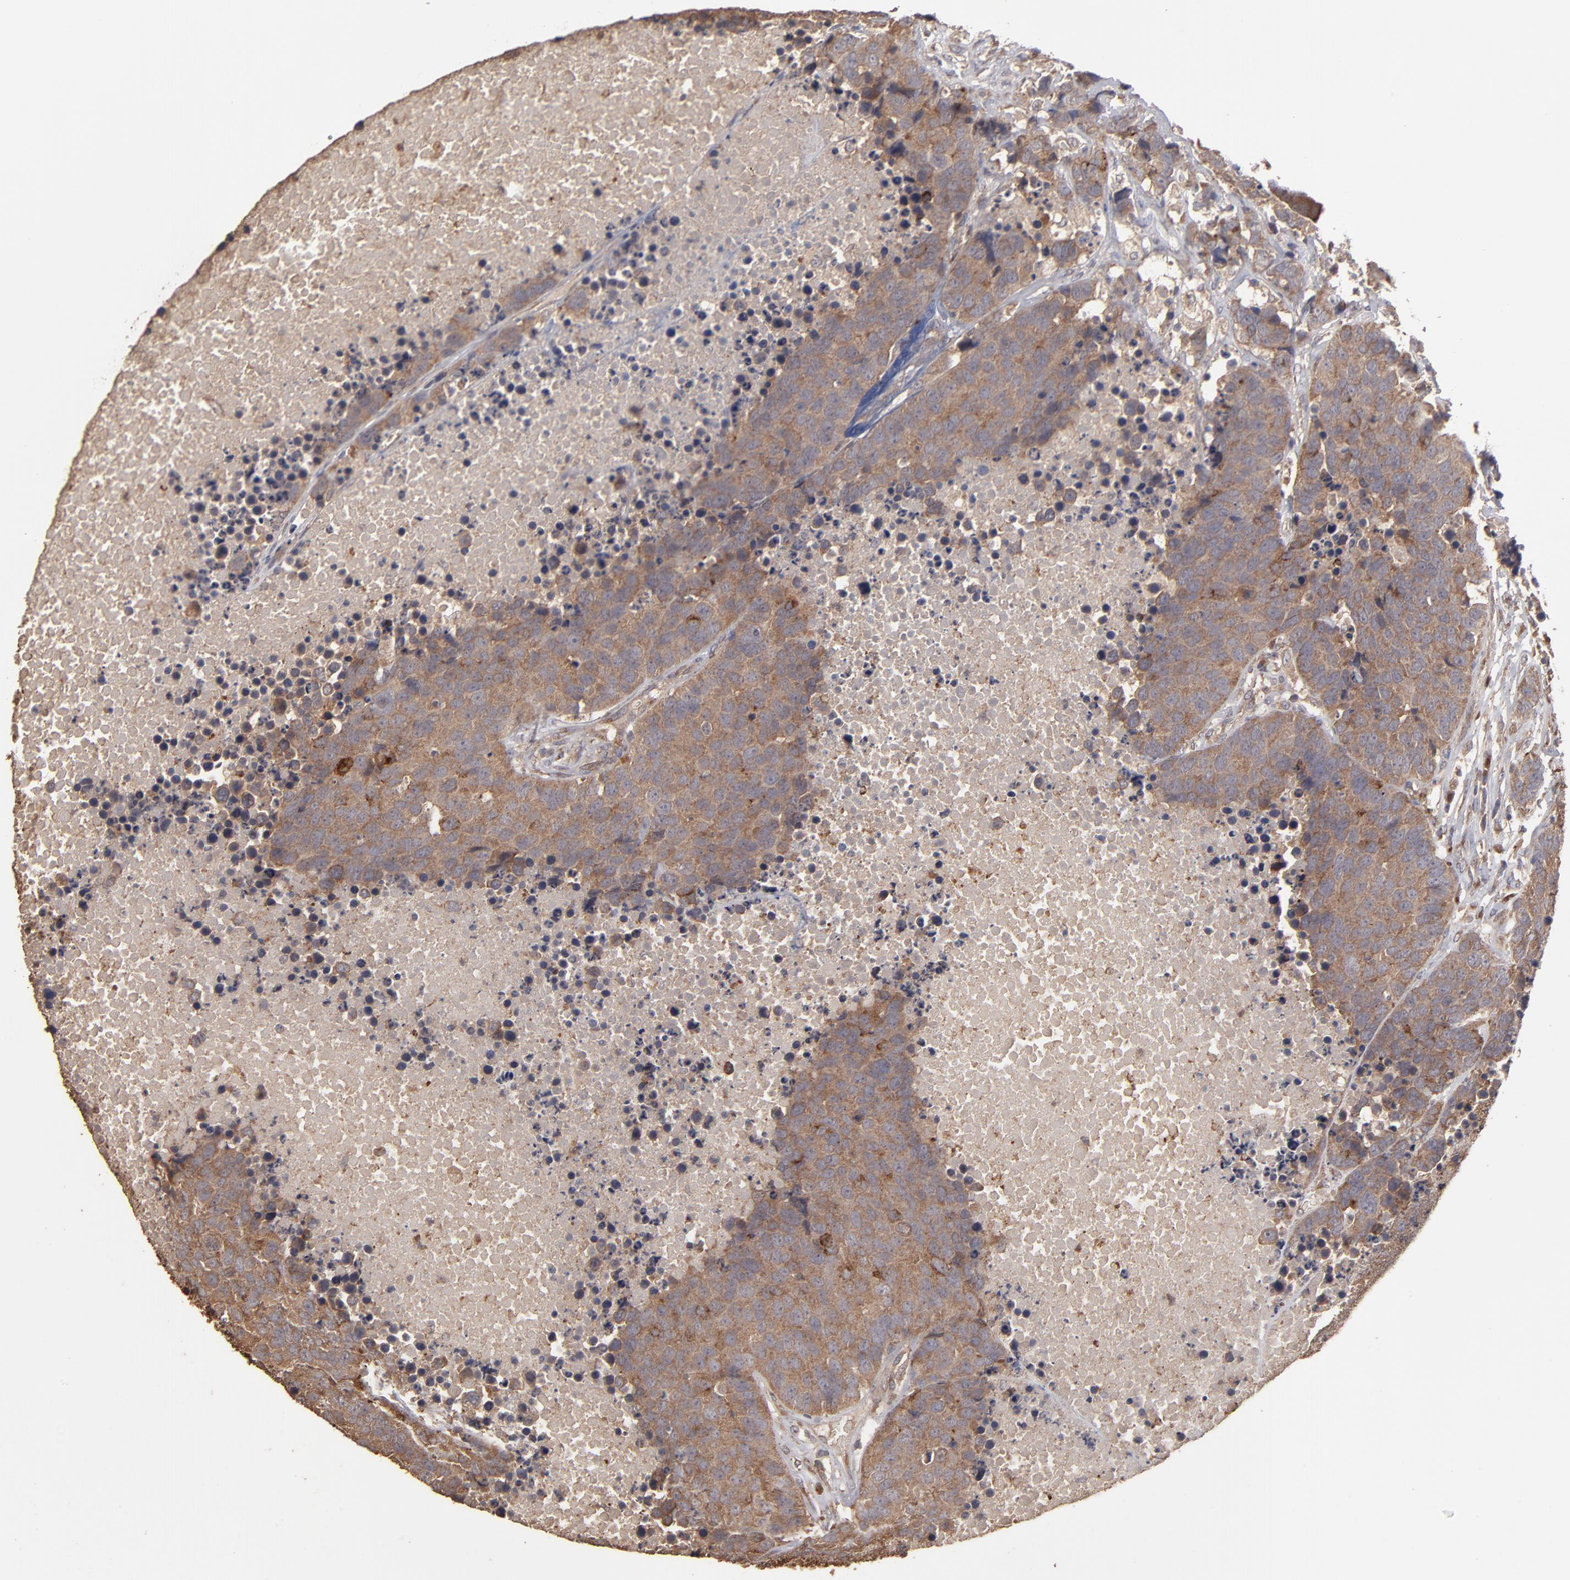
{"staining": {"intensity": "moderate", "quantity": ">75%", "location": "cytoplasmic/membranous"}, "tissue": "carcinoid", "cell_type": "Tumor cells", "image_type": "cancer", "snomed": [{"axis": "morphology", "description": "Carcinoid, malignant, NOS"}, {"axis": "topography", "description": "Lung"}], "caption": "Brown immunohistochemical staining in human carcinoid exhibits moderate cytoplasmic/membranous staining in approximately >75% of tumor cells. (DAB = brown stain, brightfield microscopy at high magnification).", "gene": "MMP2", "patient": {"sex": "male", "age": 60}}